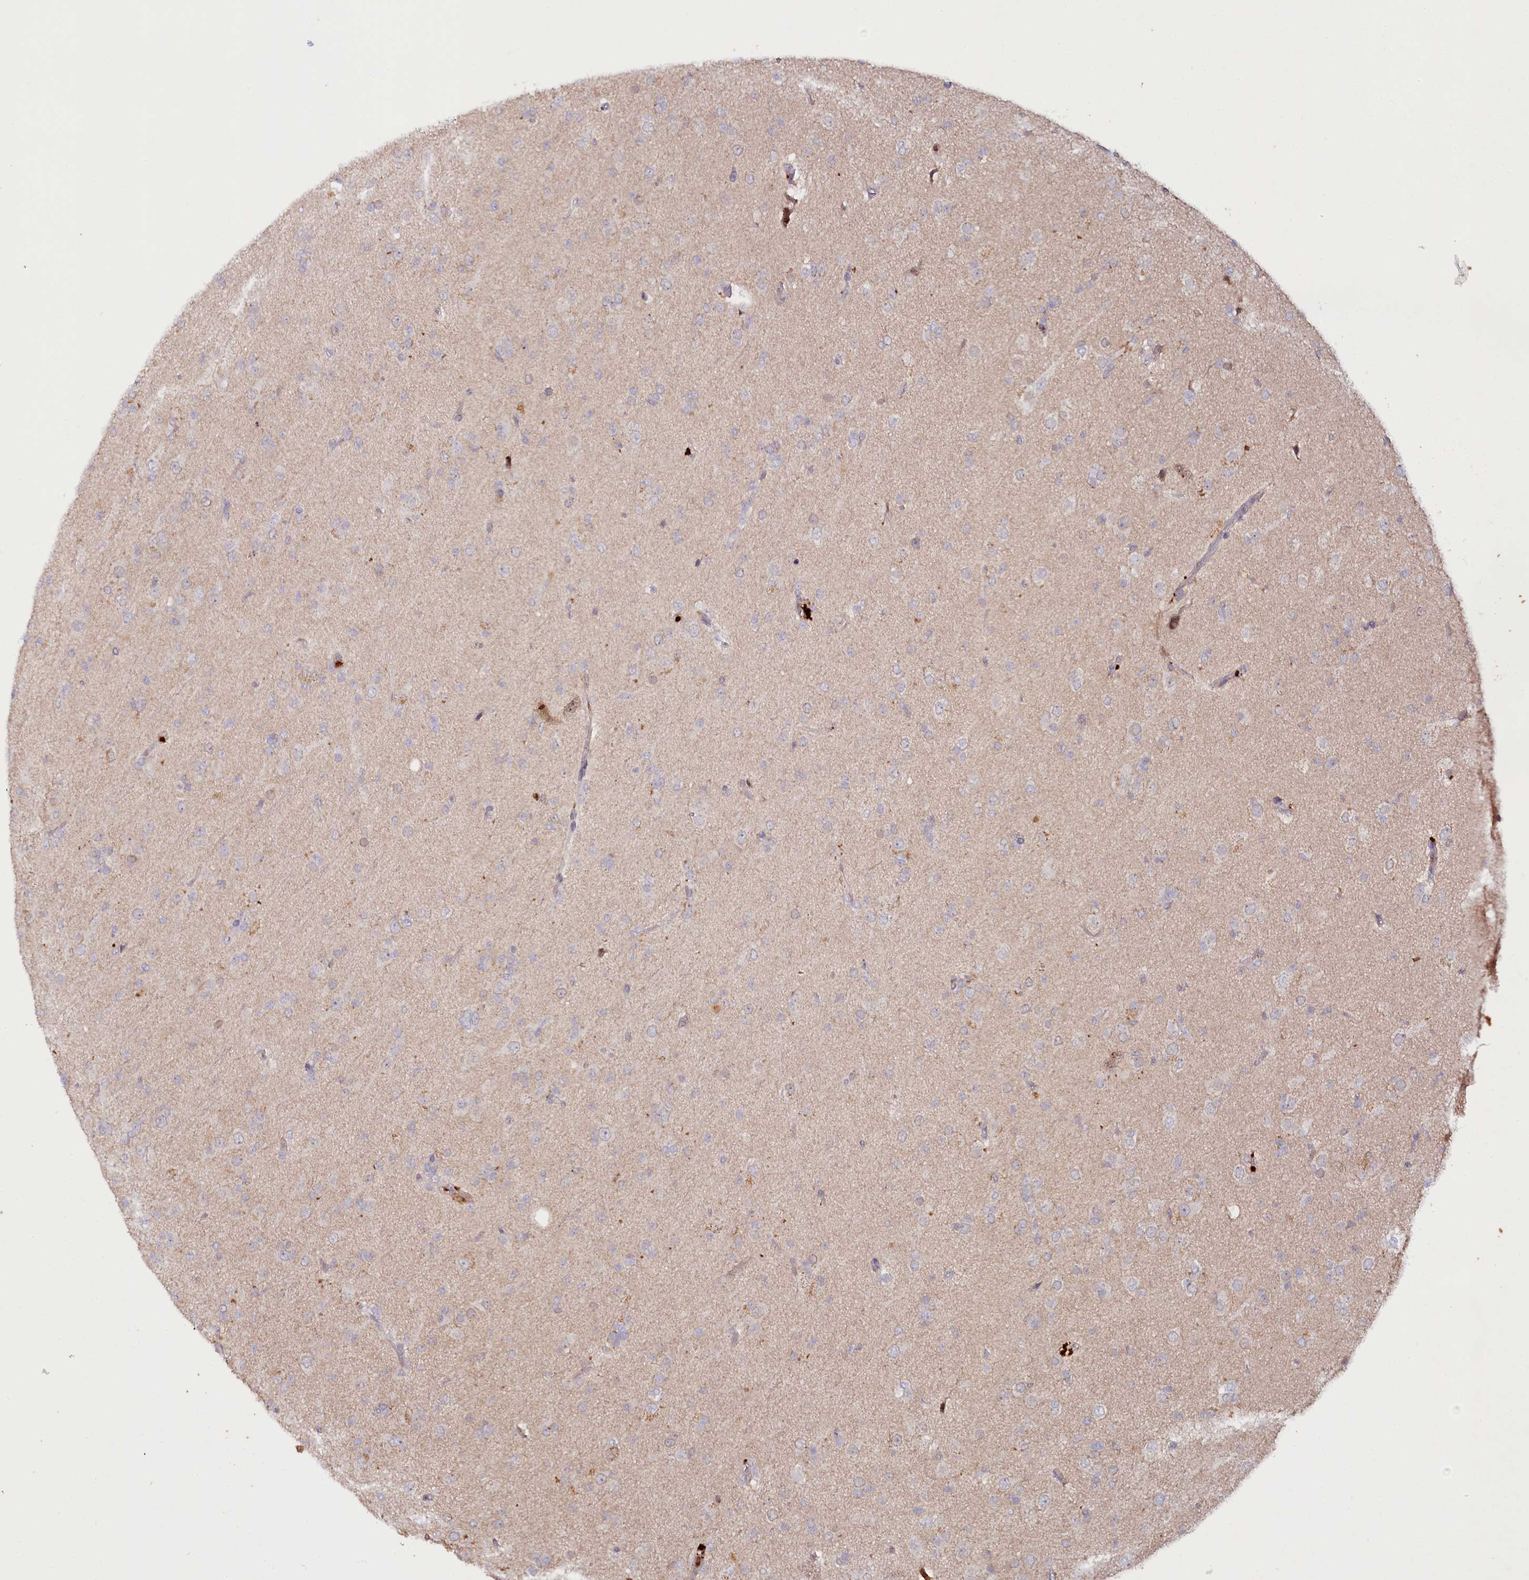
{"staining": {"intensity": "negative", "quantity": "none", "location": "none"}, "tissue": "glioma", "cell_type": "Tumor cells", "image_type": "cancer", "snomed": [{"axis": "morphology", "description": "Glioma, malignant, Low grade"}, {"axis": "topography", "description": "Brain"}], "caption": "This is an IHC image of human low-grade glioma (malignant). There is no positivity in tumor cells.", "gene": "ALDH3B1", "patient": {"sex": "male", "age": 65}}